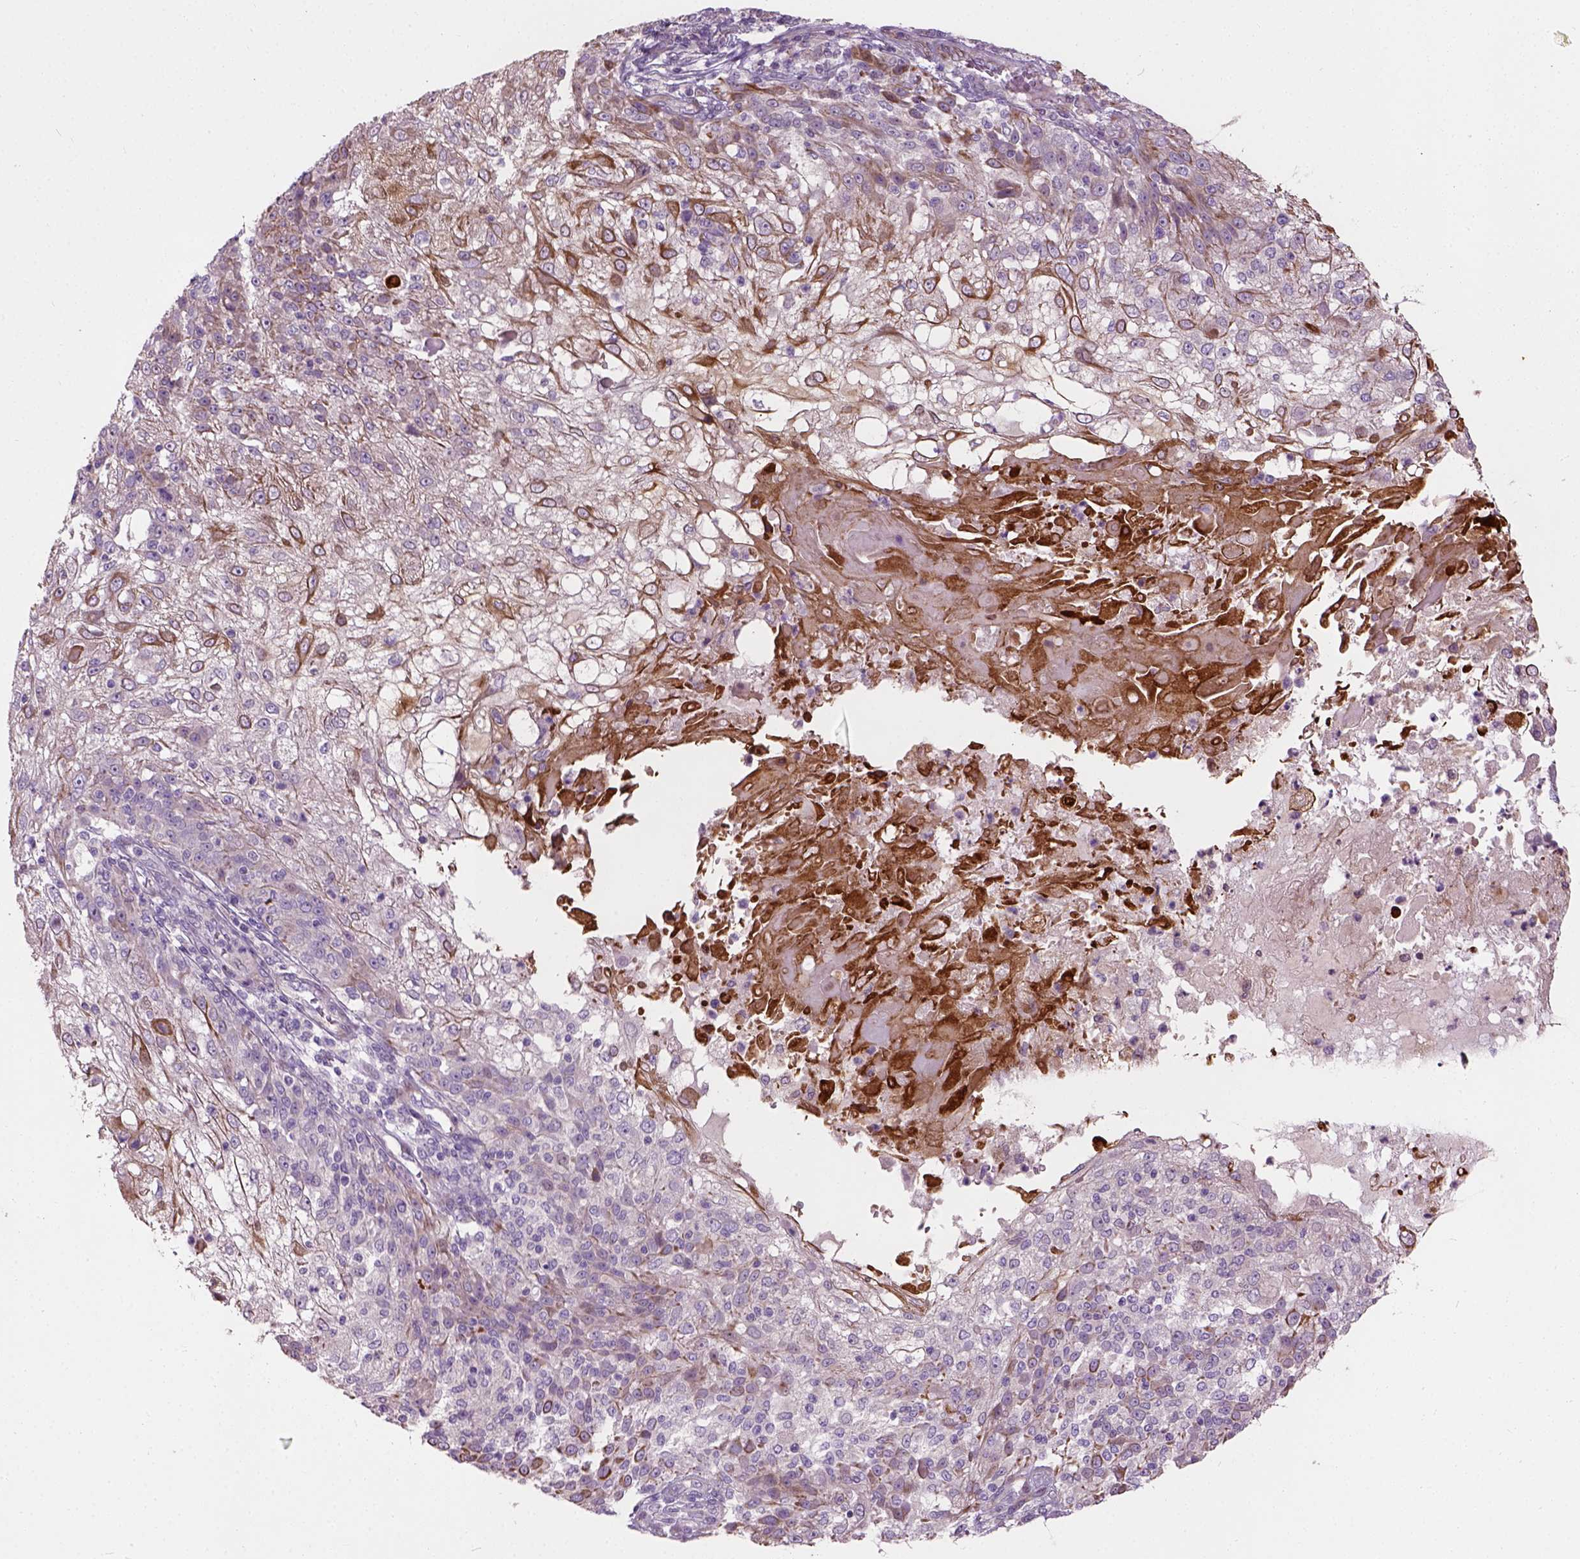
{"staining": {"intensity": "strong", "quantity": "<25%", "location": "cytoplasmic/membranous"}, "tissue": "skin cancer", "cell_type": "Tumor cells", "image_type": "cancer", "snomed": [{"axis": "morphology", "description": "Normal tissue, NOS"}, {"axis": "morphology", "description": "Squamous cell carcinoma, NOS"}, {"axis": "topography", "description": "Skin"}], "caption": "Protein positivity by IHC exhibits strong cytoplasmic/membranous positivity in about <25% of tumor cells in squamous cell carcinoma (skin).", "gene": "PKP3", "patient": {"sex": "female", "age": 83}}